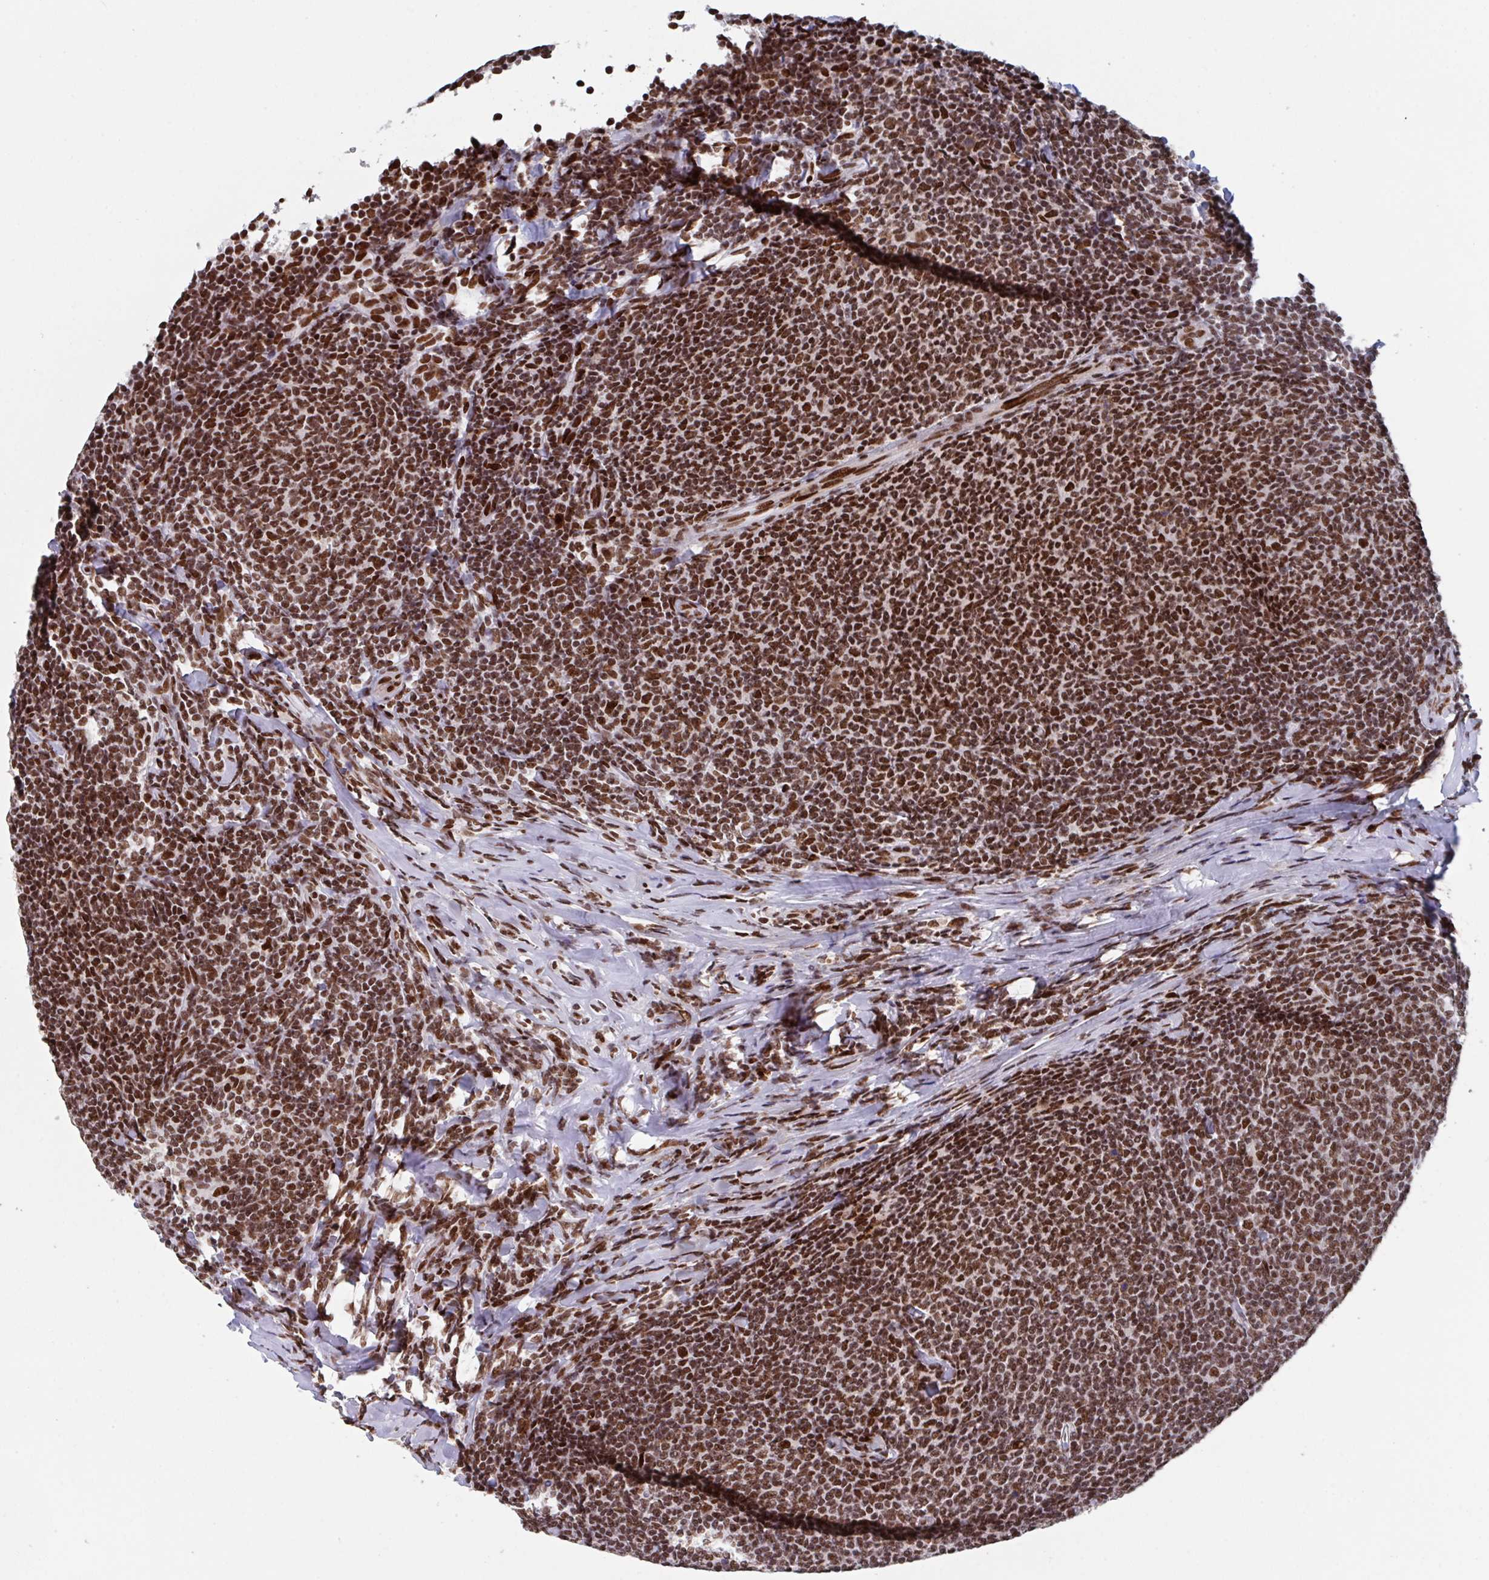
{"staining": {"intensity": "strong", "quantity": ">75%", "location": "nuclear"}, "tissue": "lymphoma", "cell_type": "Tumor cells", "image_type": "cancer", "snomed": [{"axis": "morphology", "description": "Malignant lymphoma, non-Hodgkin's type, Low grade"}, {"axis": "topography", "description": "Lymph node"}], "caption": "The immunohistochemical stain highlights strong nuclear positivity in tumor cells of low-grade malignant lymphoma, non-Hodgkin's type tissue. The staining is performed using DAB (3,3'-diaminobenzidine) brown chromogen to label protein expression. The nuclei are counter-stained blue using hematoxylin.", "gene": "ZNF607", "patient": {"sex": "male", "age": 52}}